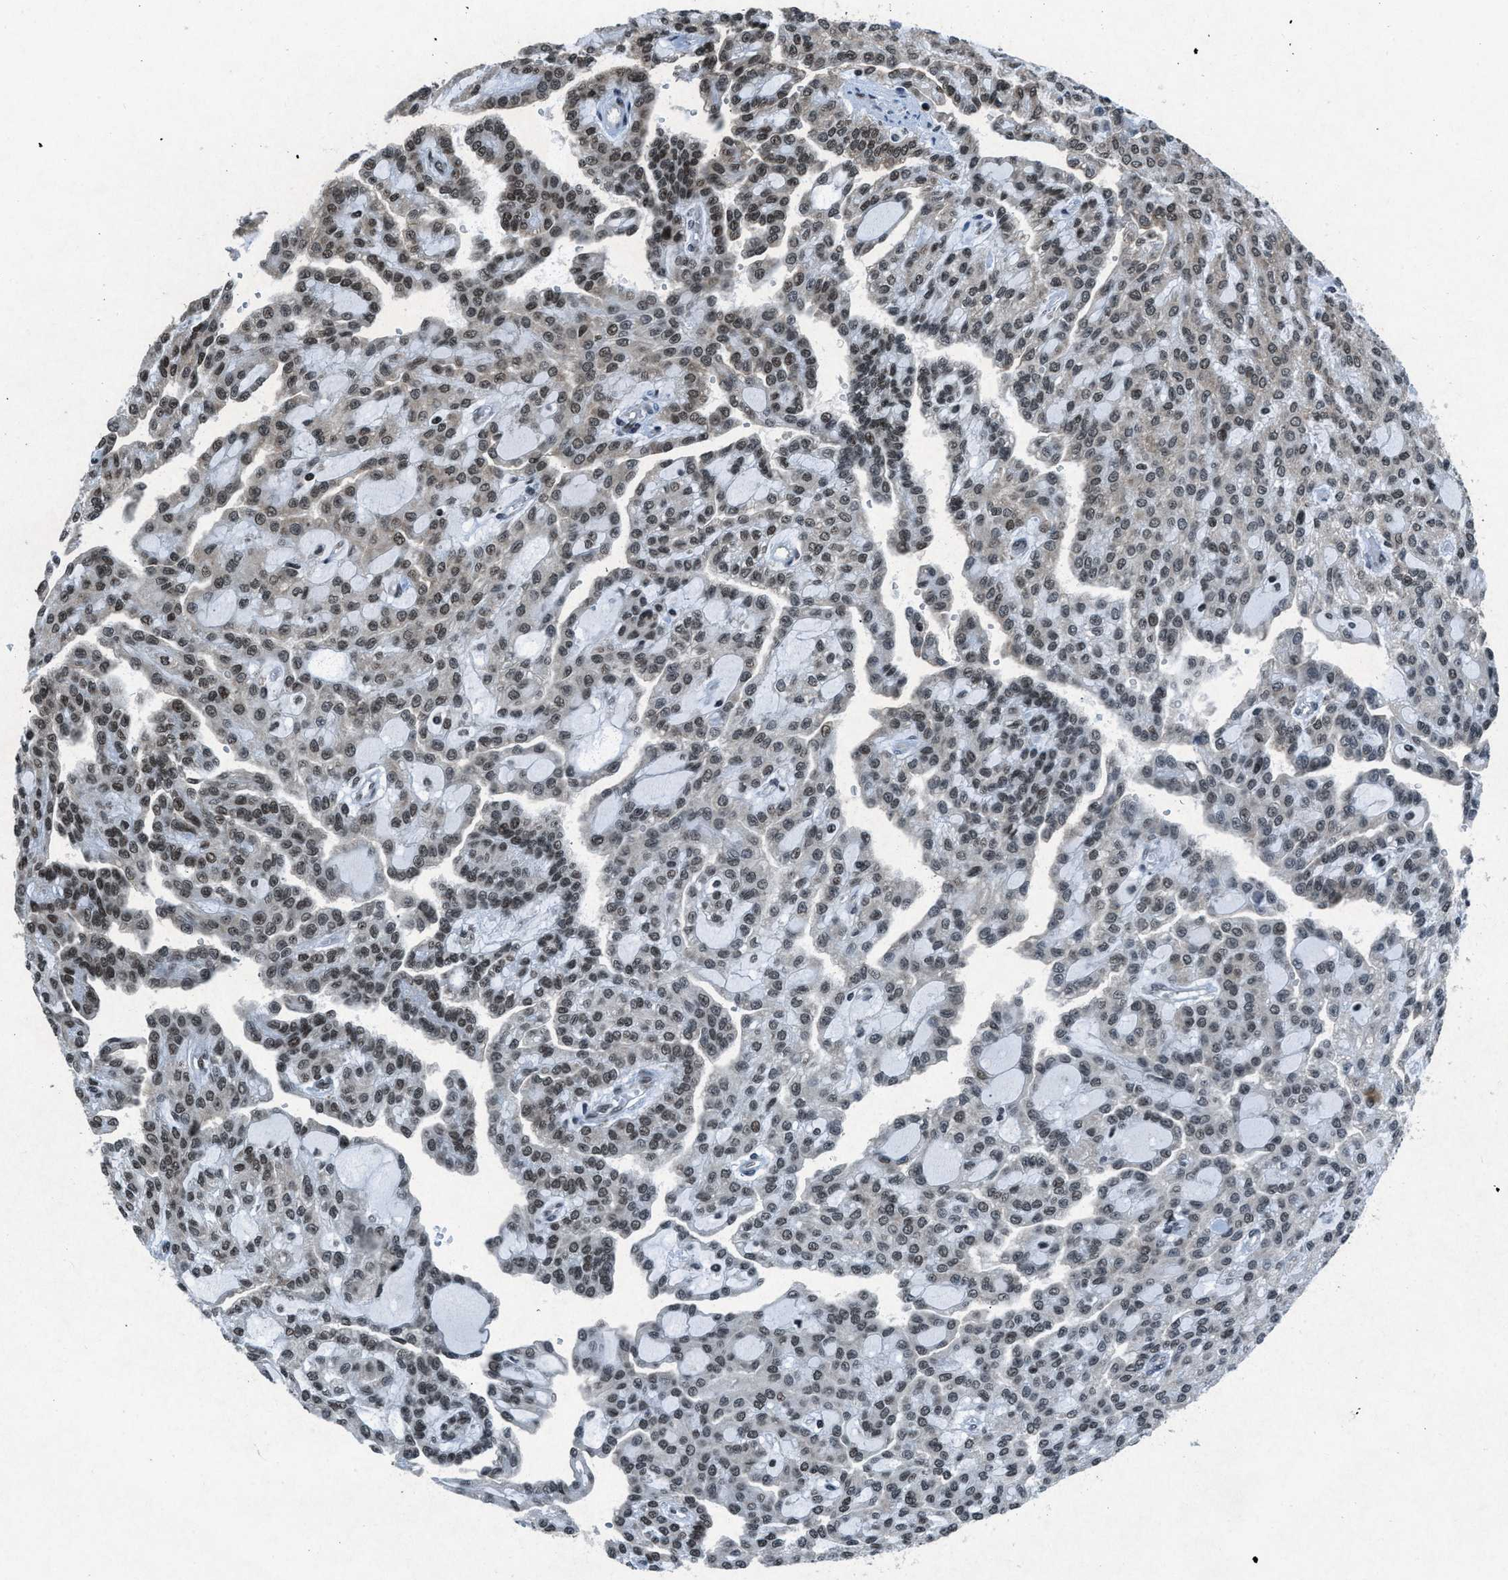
{"staining": {"intensity": "weak", "quantity": "25%-75%", "location": "nuclear"}, "tissue": "renal cancer", "cell_type": "Tumor cells", "image_type": "cancer", "snomed": [{"axis": "morphology", "description": "Adenocarcinoma, NOS"}, {"axis": "topography", "description": "Kidney"}], "caption": "Protein expression analysis of adenocarcinoma (renal) reveals weak nuclear expression in about 25%-75% of tumor cells.", "gene": "NXF1", "patient": {"sex": "male", "age": 63}}